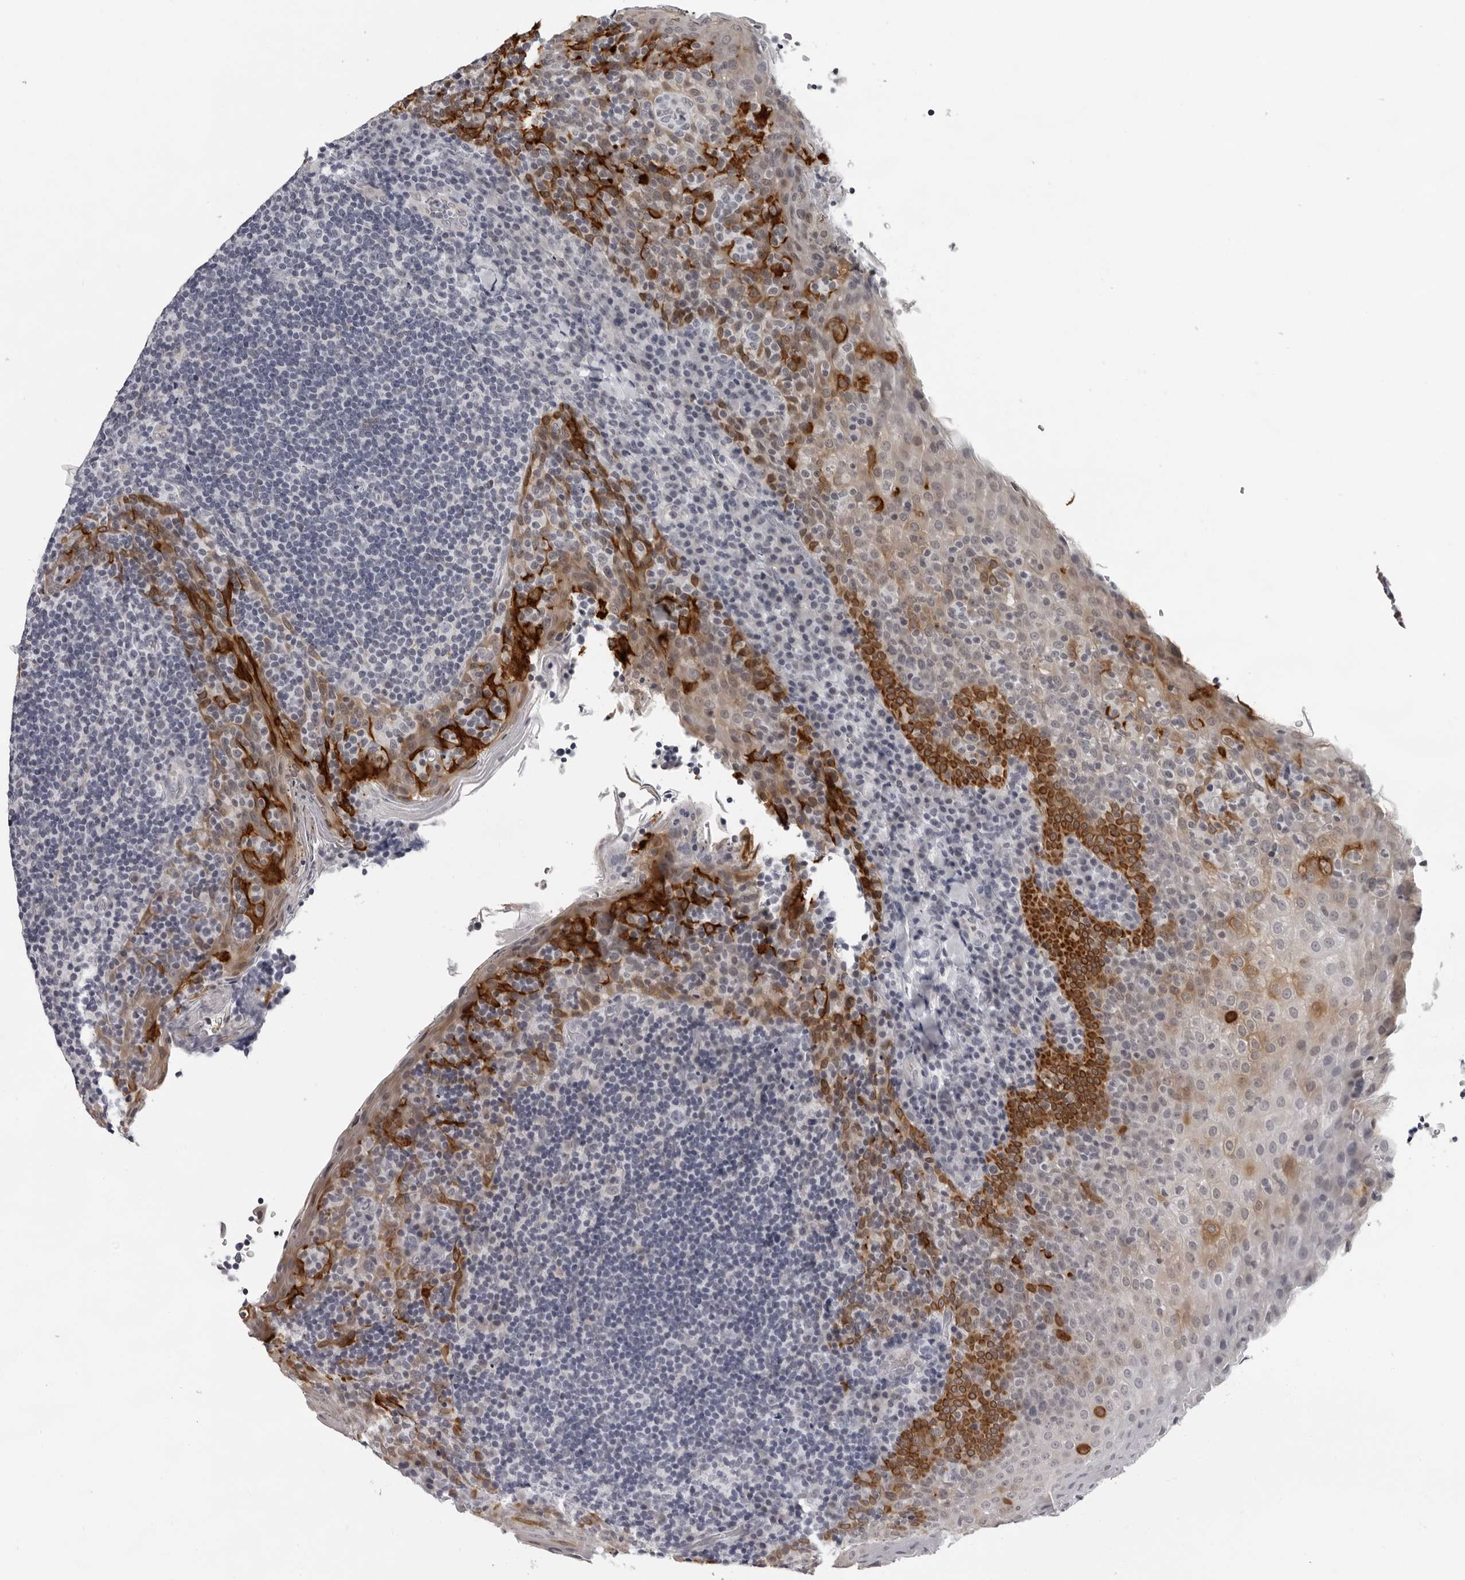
{"staining": {"intensity": "negative", "quantity": "none", "location": "none"}, "tissue": "tonsil", "cell_type": "Germinal center cells", "image_type": "normal", "snomed": [{"axis": "morphology", "description": "Normal tissue, NOS"}, {"axis": "topography", "description": "Tonsil"}], "caption": "This is a image of immunohistochemistry (IHC) staining of benign tonsil, which shows no expression in germinal center cells.", "gene": "CCDC28B", "patient": {"sex": "male", "age": 17}}